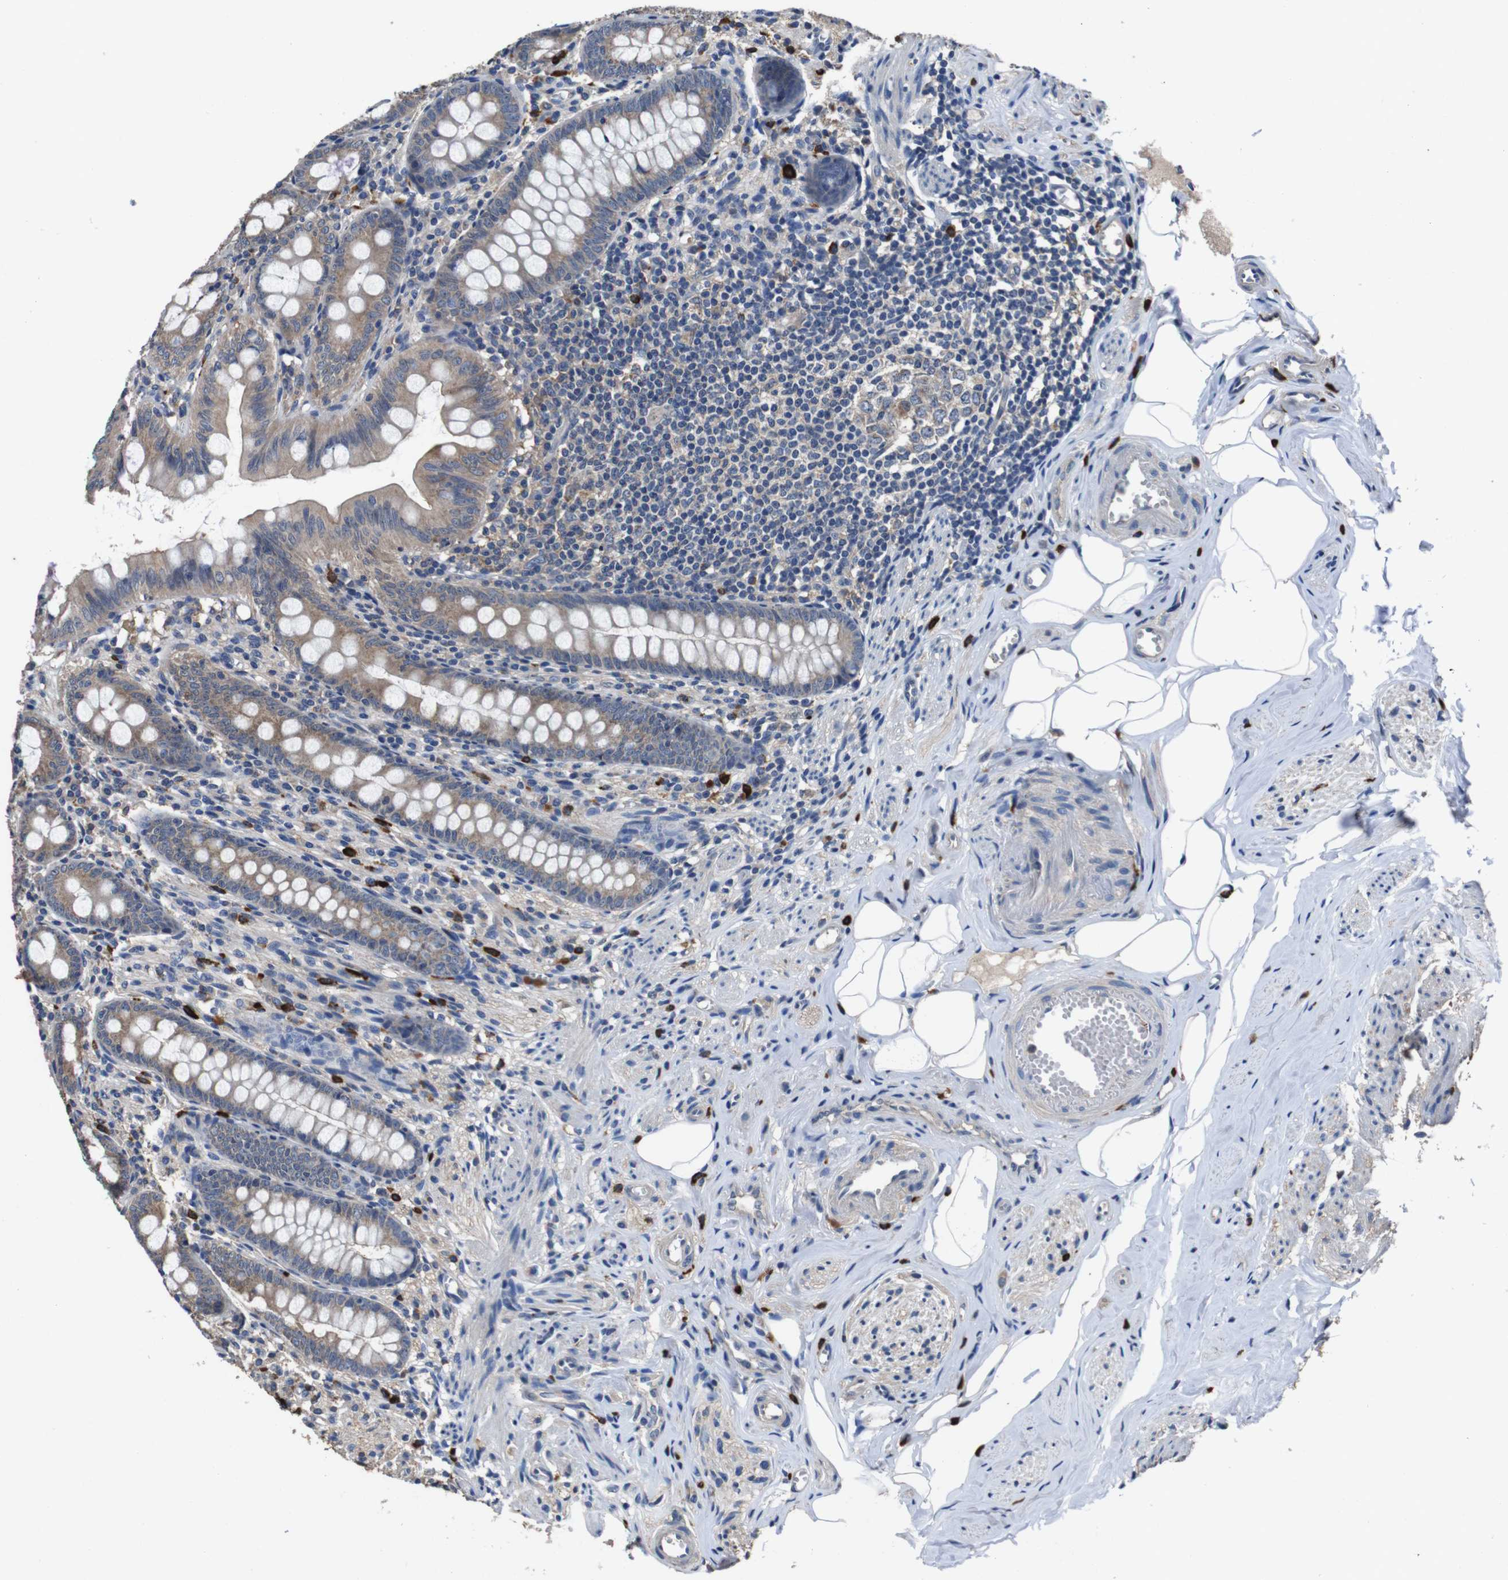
{"staining": {"intensity": "weak", "quantity": "<25%", "location": "cytoplasmic/membranous"}, "tissue": "appendix", "cell_type": "Glandular cells", "image_type": "normal", "snomed": [{"axis": "morphology", "description": "Normal tissue, NOS"}, {"axis": "topography", "description": "Appendix"}], "caption": "This is an immunohistochemistry histopathology image of unremarkable human appendix. There is no expression in glandular cells.", "gene": "GLIPR1", "patient": {"sex": "female", "age": 77}}